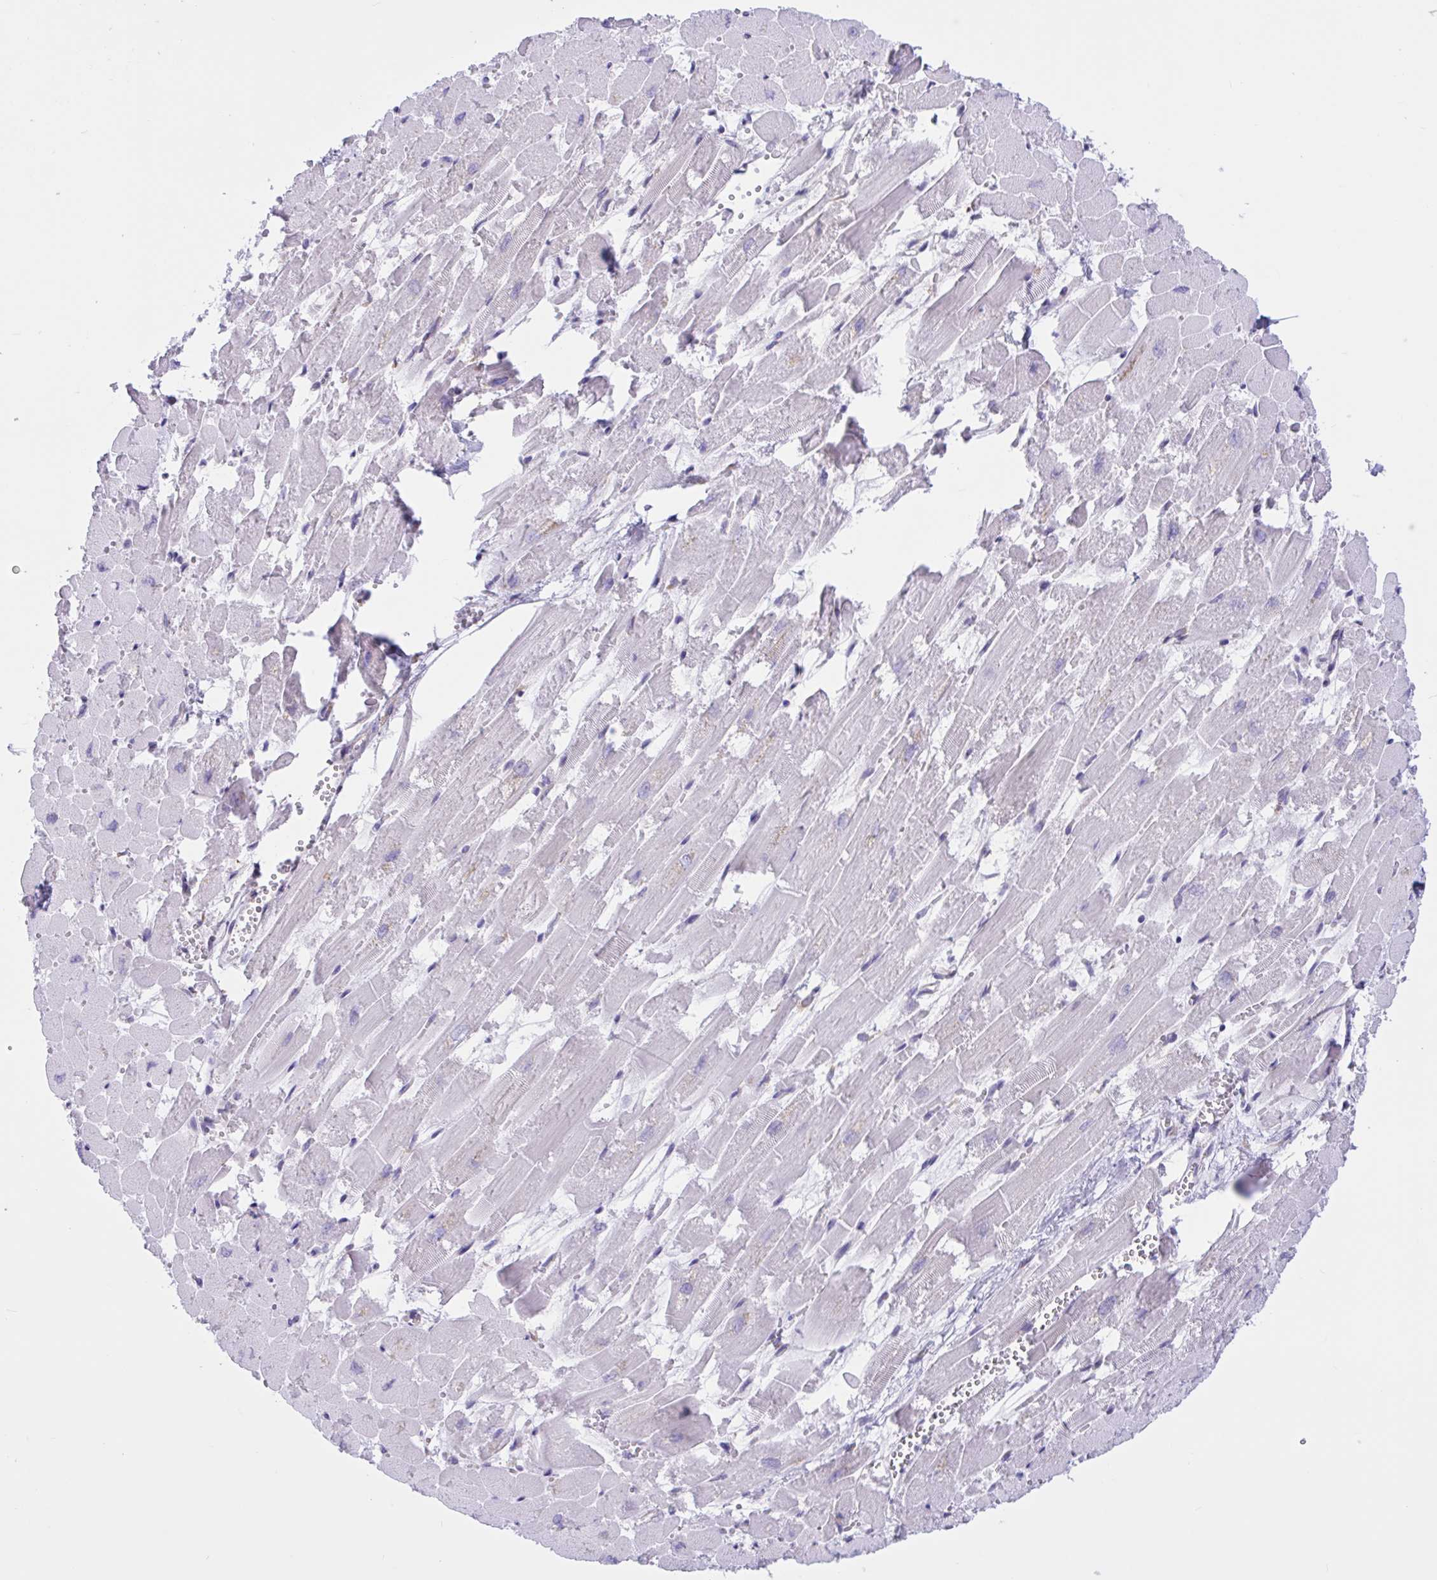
{"staining": {"intensity": "negative", "quantity": "none", "location": "none"}, "tissue": "heart muscle", "cell_type": "Cardiomyocytes", "image_type": "normal", "snomed": [{"axis": "morphology", "description": "Normal tissue, NOS"}, {"axis": "topography", "description": "Heart"}], "caption": "Immunohistochemical staining of benign heart muscle reveals no significant staining in cardiomyocytes. The staining is performed using DAB (3,3'-diaminobenzidine) brown chromogen with nuclei counter-stained in using hematoxylin.", "gene": "CAMLG", "patient": {"sex": "female", "age": 52}}